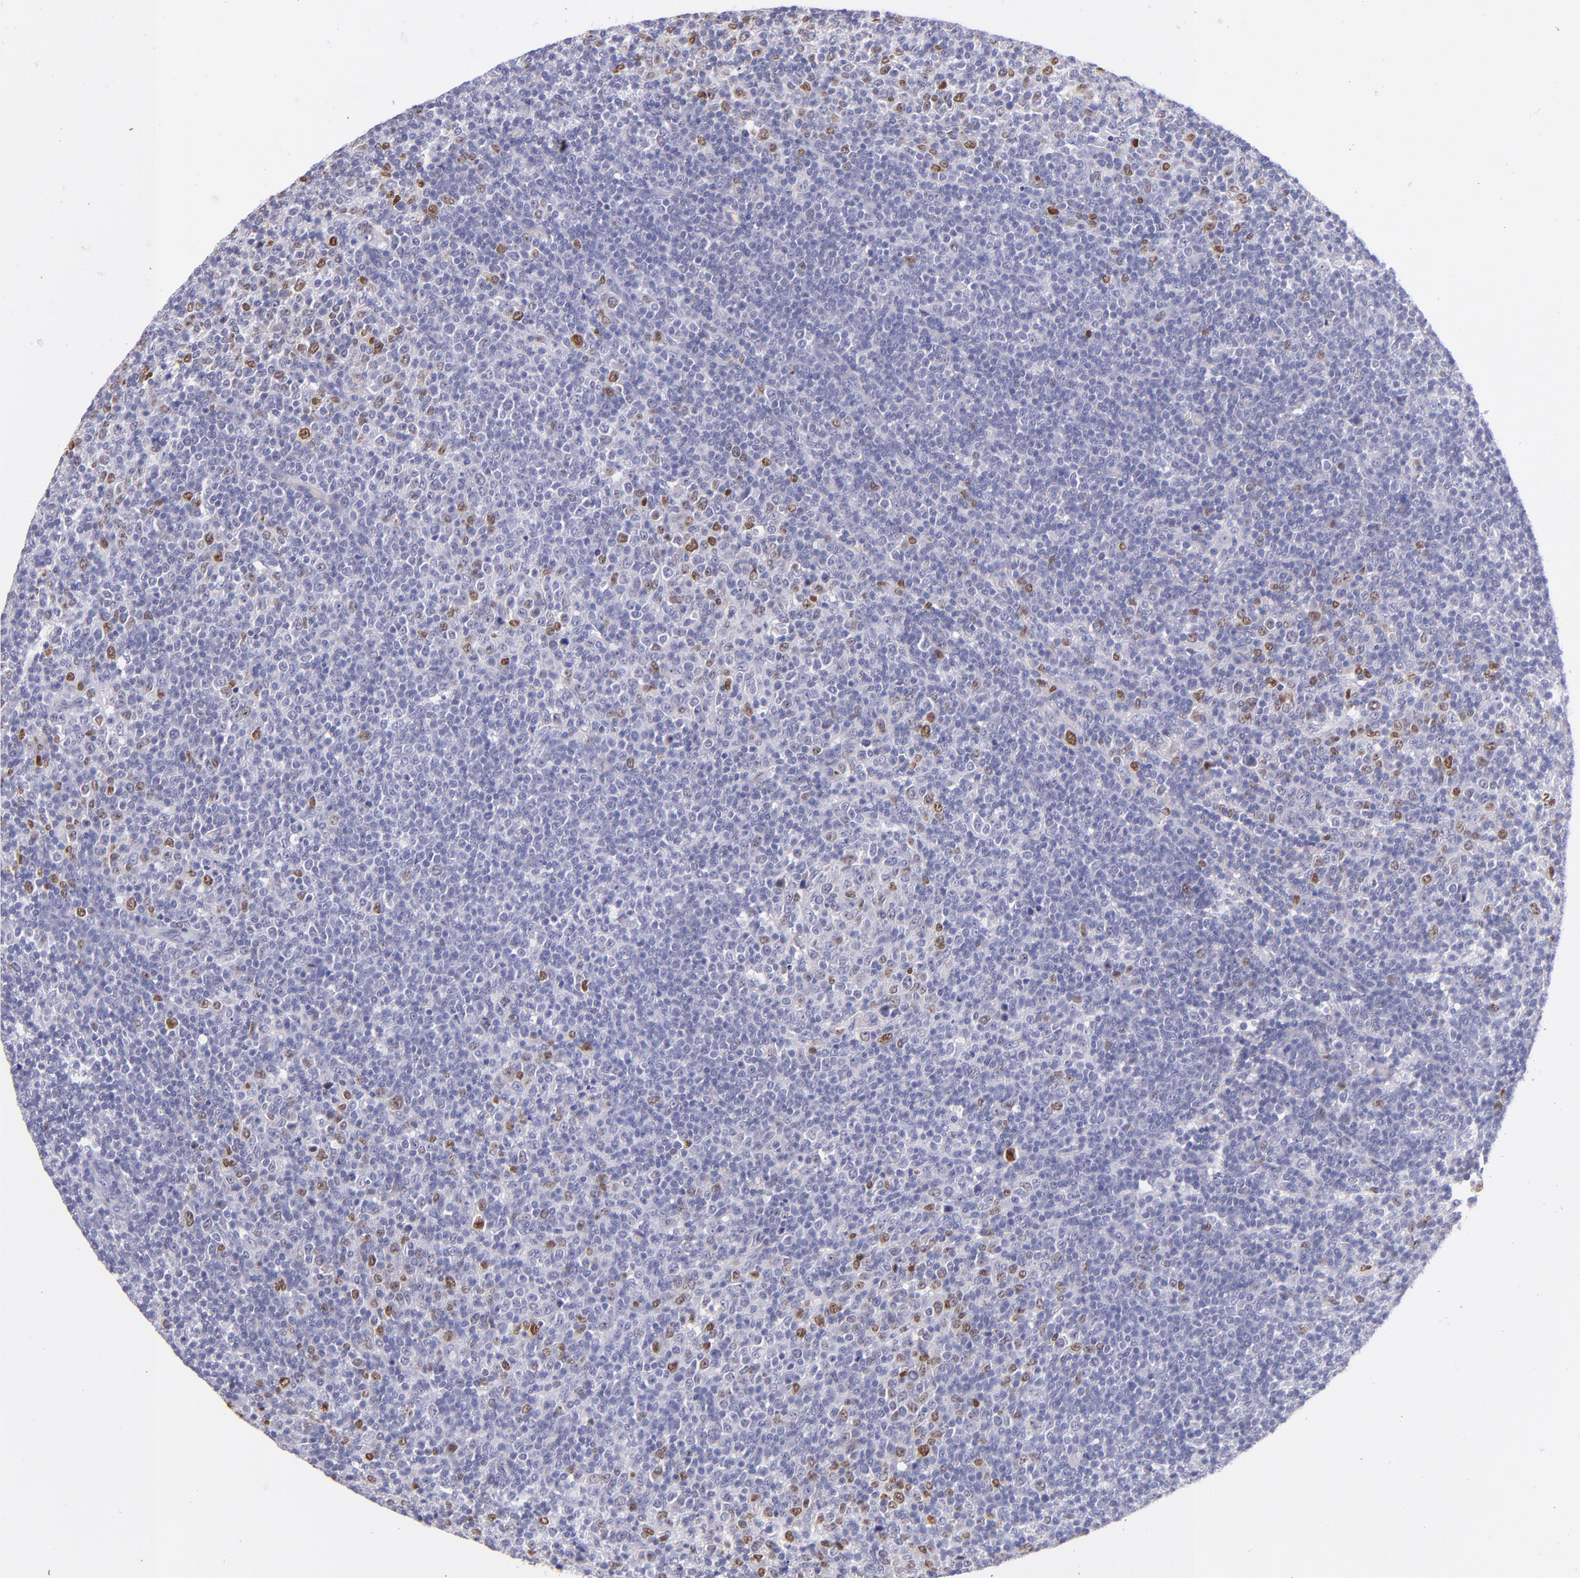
{"staining": {"intensity": "moderate", "quantity": "<25%", "location": "nuclear"}, "tissue": "lymphoma", "cell_type": "Tumor cells", "image_type": "cancer", "snomed": [{"axis": "morphology", "description": "Malignant lymphoma, non-Hodgkin's type, Low grade"}, {"axis": "topography", "description": "Lymph node"}], "caption": "This image shows low-grade malignant lymphoma, non-Hodgkin's type stained with immunohistochemistry (IHC) to label a protein in brown. The nuclear of tumor cells show moderate positivity for the protein. Nuclei are counter-stained blue.", "gene": "IRF4", "patient": {"sex": "male", "age": 70}}